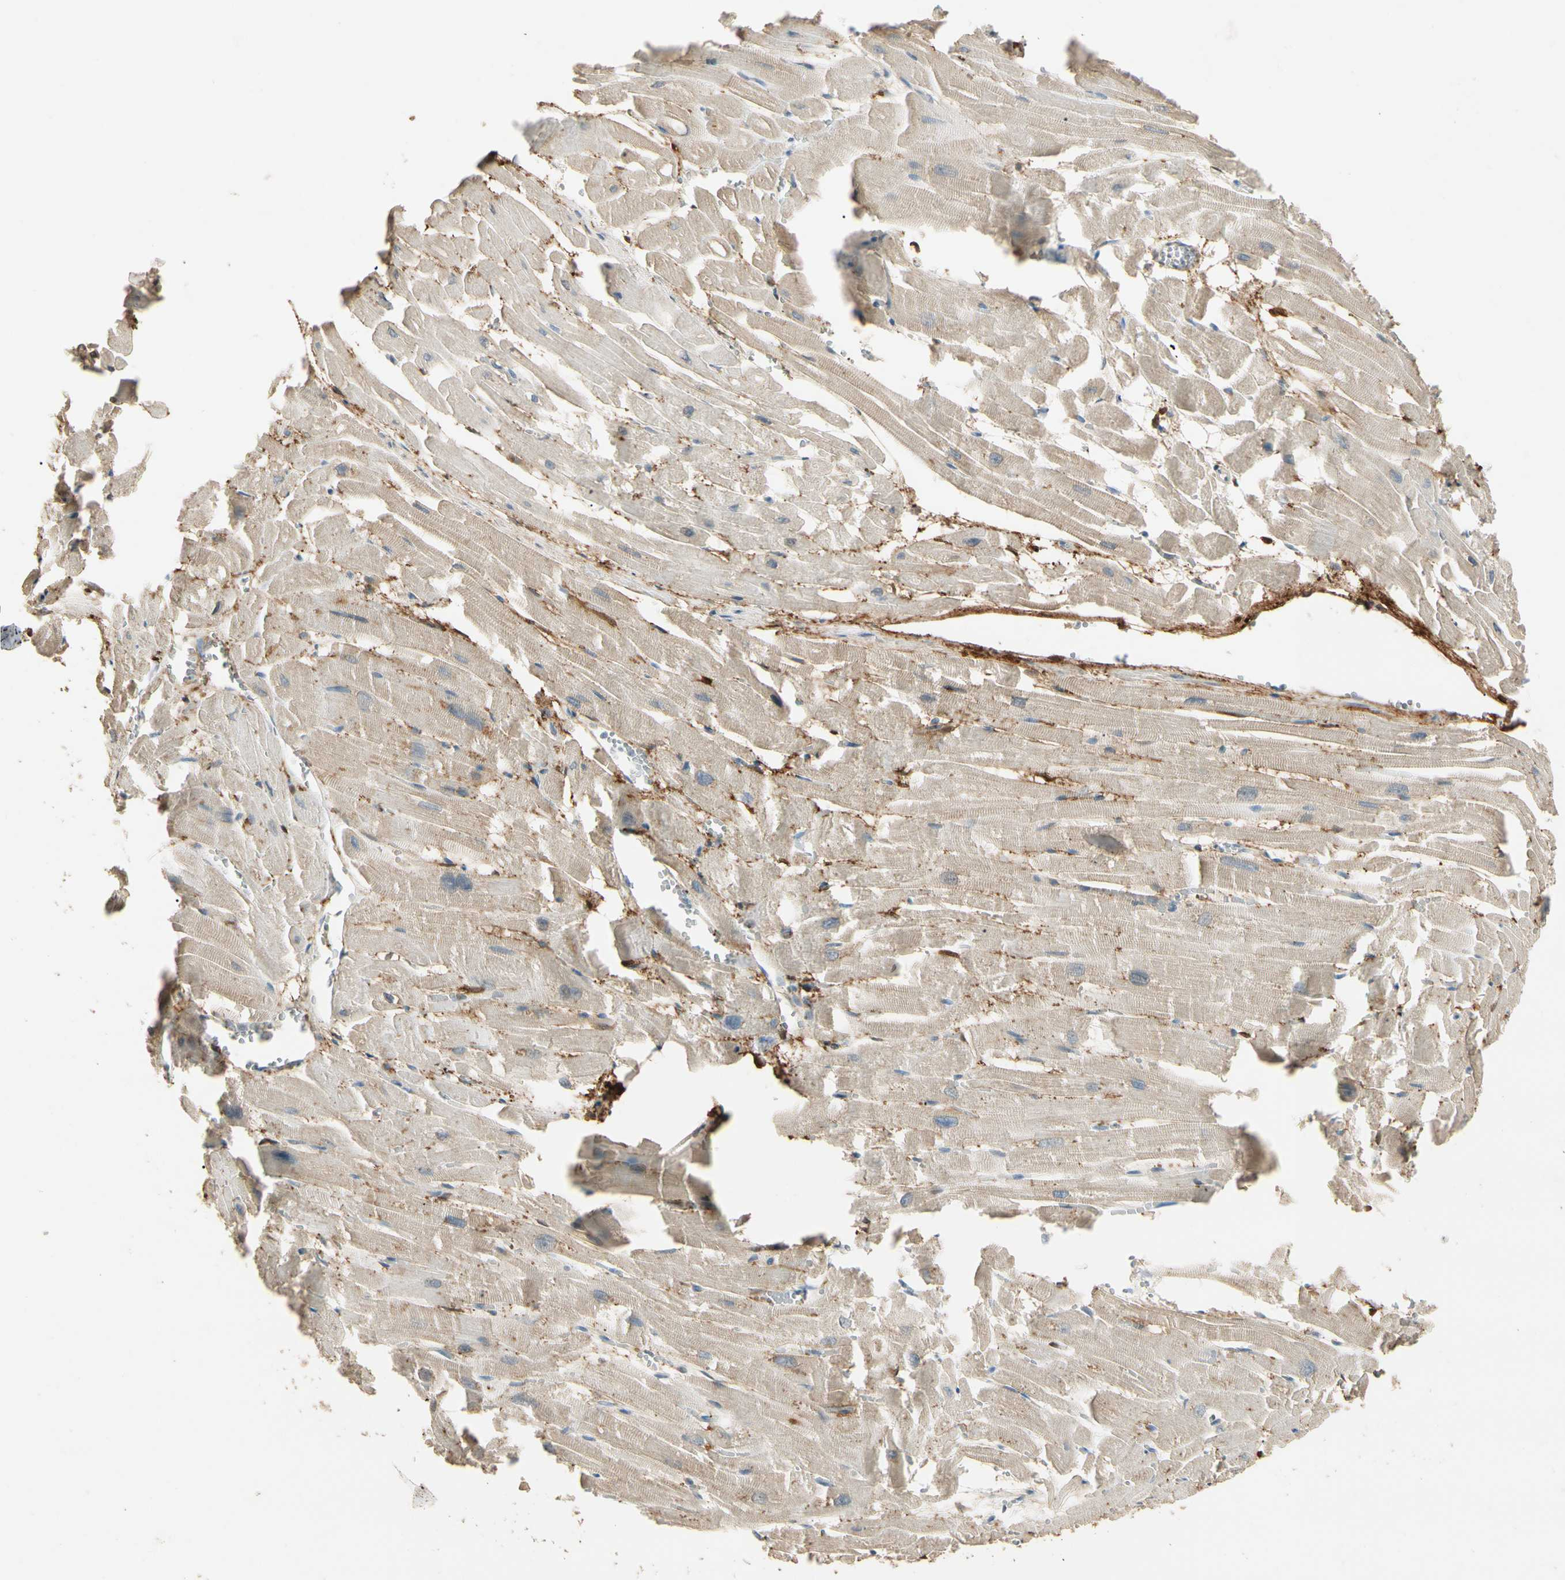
{"staining": {"intensity": "weak", "quantity": "25%-75%", "location": "cytoplasmic/membranous"}, "tissue": "heart muscle", "cell_type": "Cardiomyocytes", "image_type": "normal", "snomed": [{"axis": "morphology", "description": "Normal tissue, NOS"}, {"axis": "topography", "description": "Heart"}], "caption": "A high-resolution histopathology image shows immunohistochemistry (IHC) staining of normal heart muscle, which displays weak cytoplasmic/membranous expression in about 25%-75% of cardiomyocytes.", "gene": "GNE", "patient": {"sex": "female", "age": 19}}